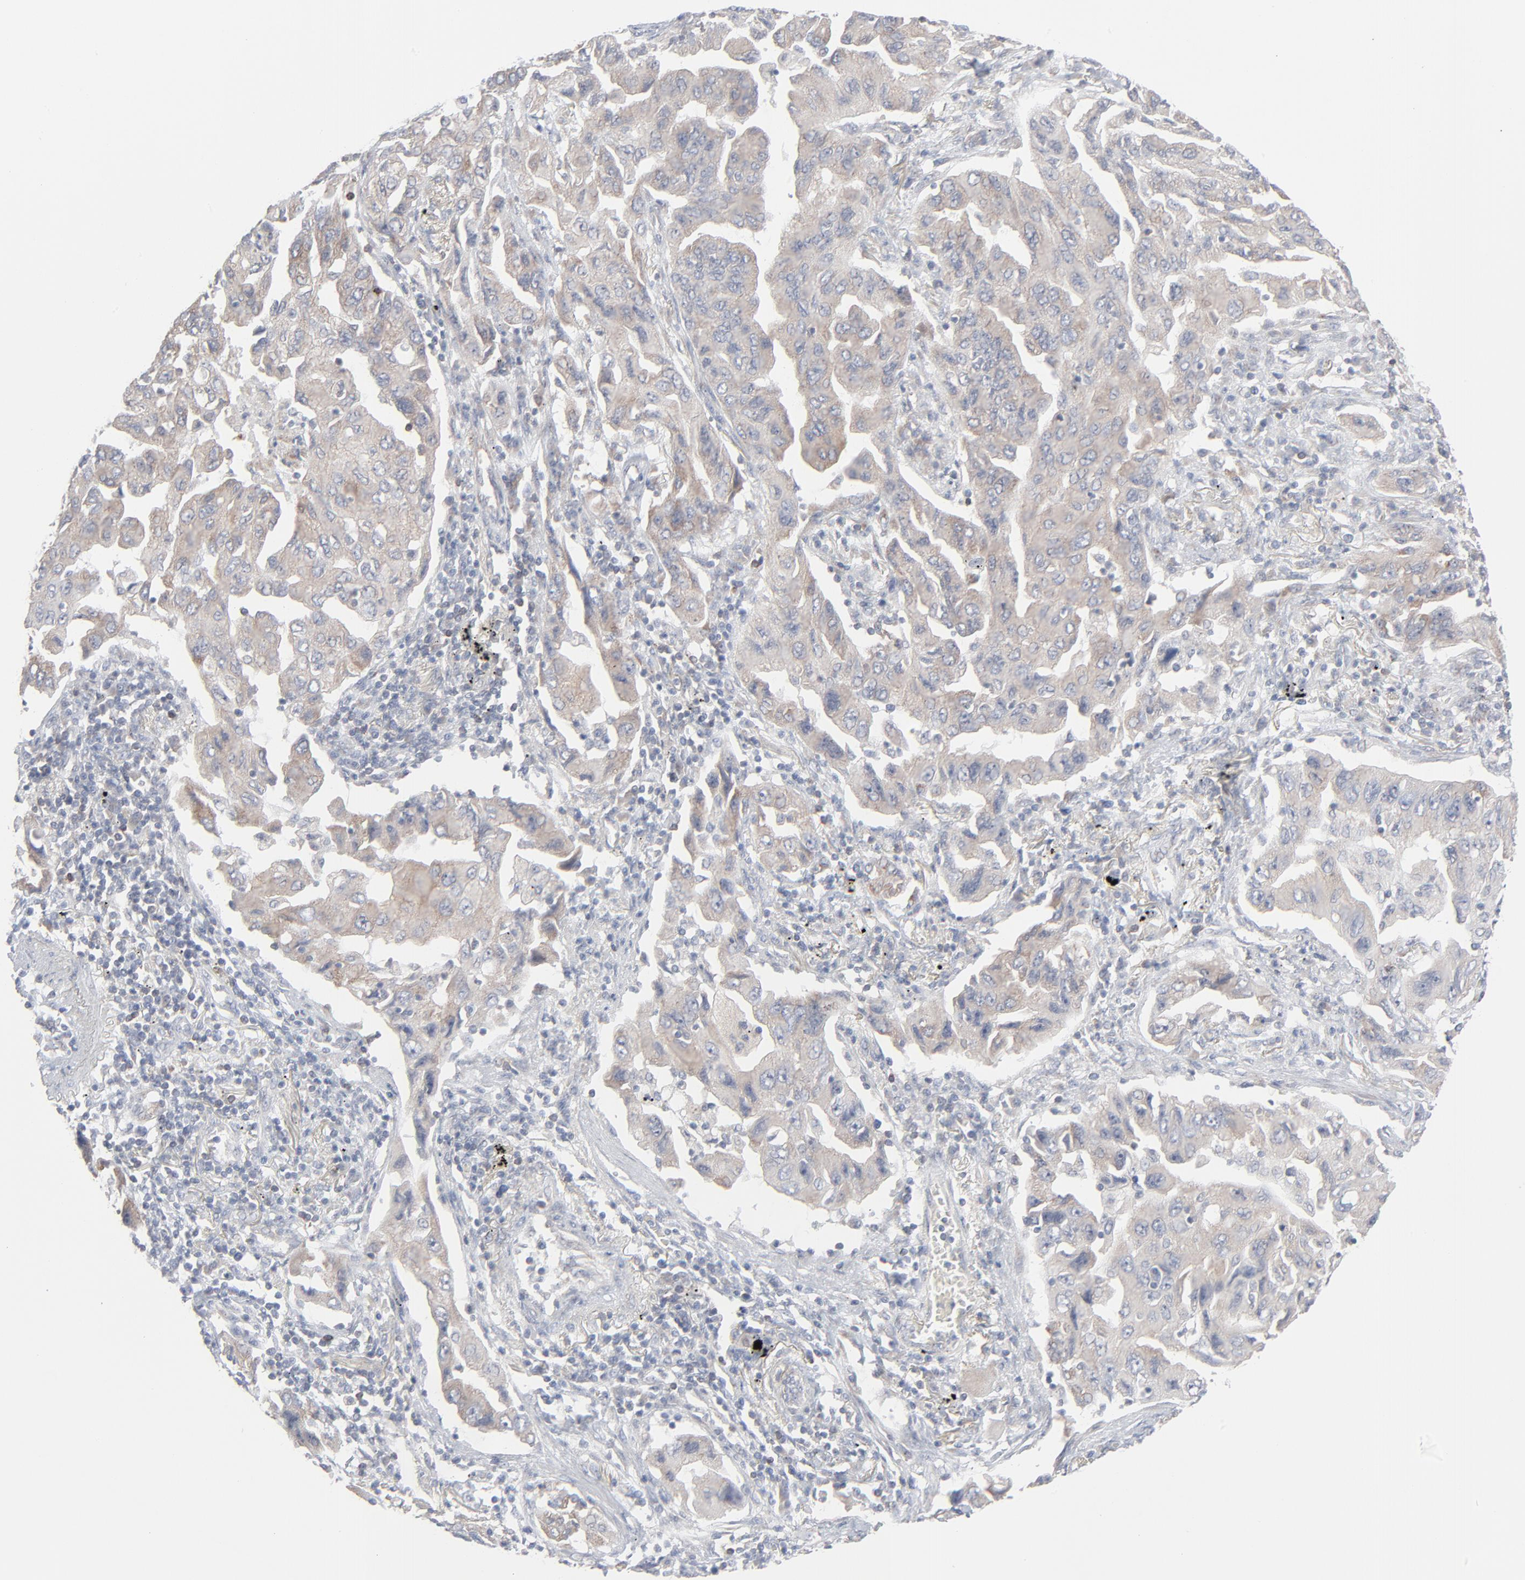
{"staining": {"intensity": "weak", "quantity": "25%-75%", "location": "cytoplasmic/membranous"}, "tissue": "lung cancer", "cell_type": "Tumor cells", "image_type": "cancer", "snomed": [{"axis": "morphology", "description": "Adenocarcinoma, NOS"}, {"axis": "topography", "description": "Lung"}], "caption": "High-magnification brightfield microscopy of lung cancer (adenocarcinoma) stained with DAB (brown) and counterstained with hematoxylin (blue). tumor cells exhibit weak cytoplasmic/membranous staining is seen in about25%-75% of cells.", "gene": "KDSR", "patient": {"sex": "female", "age": 65}}